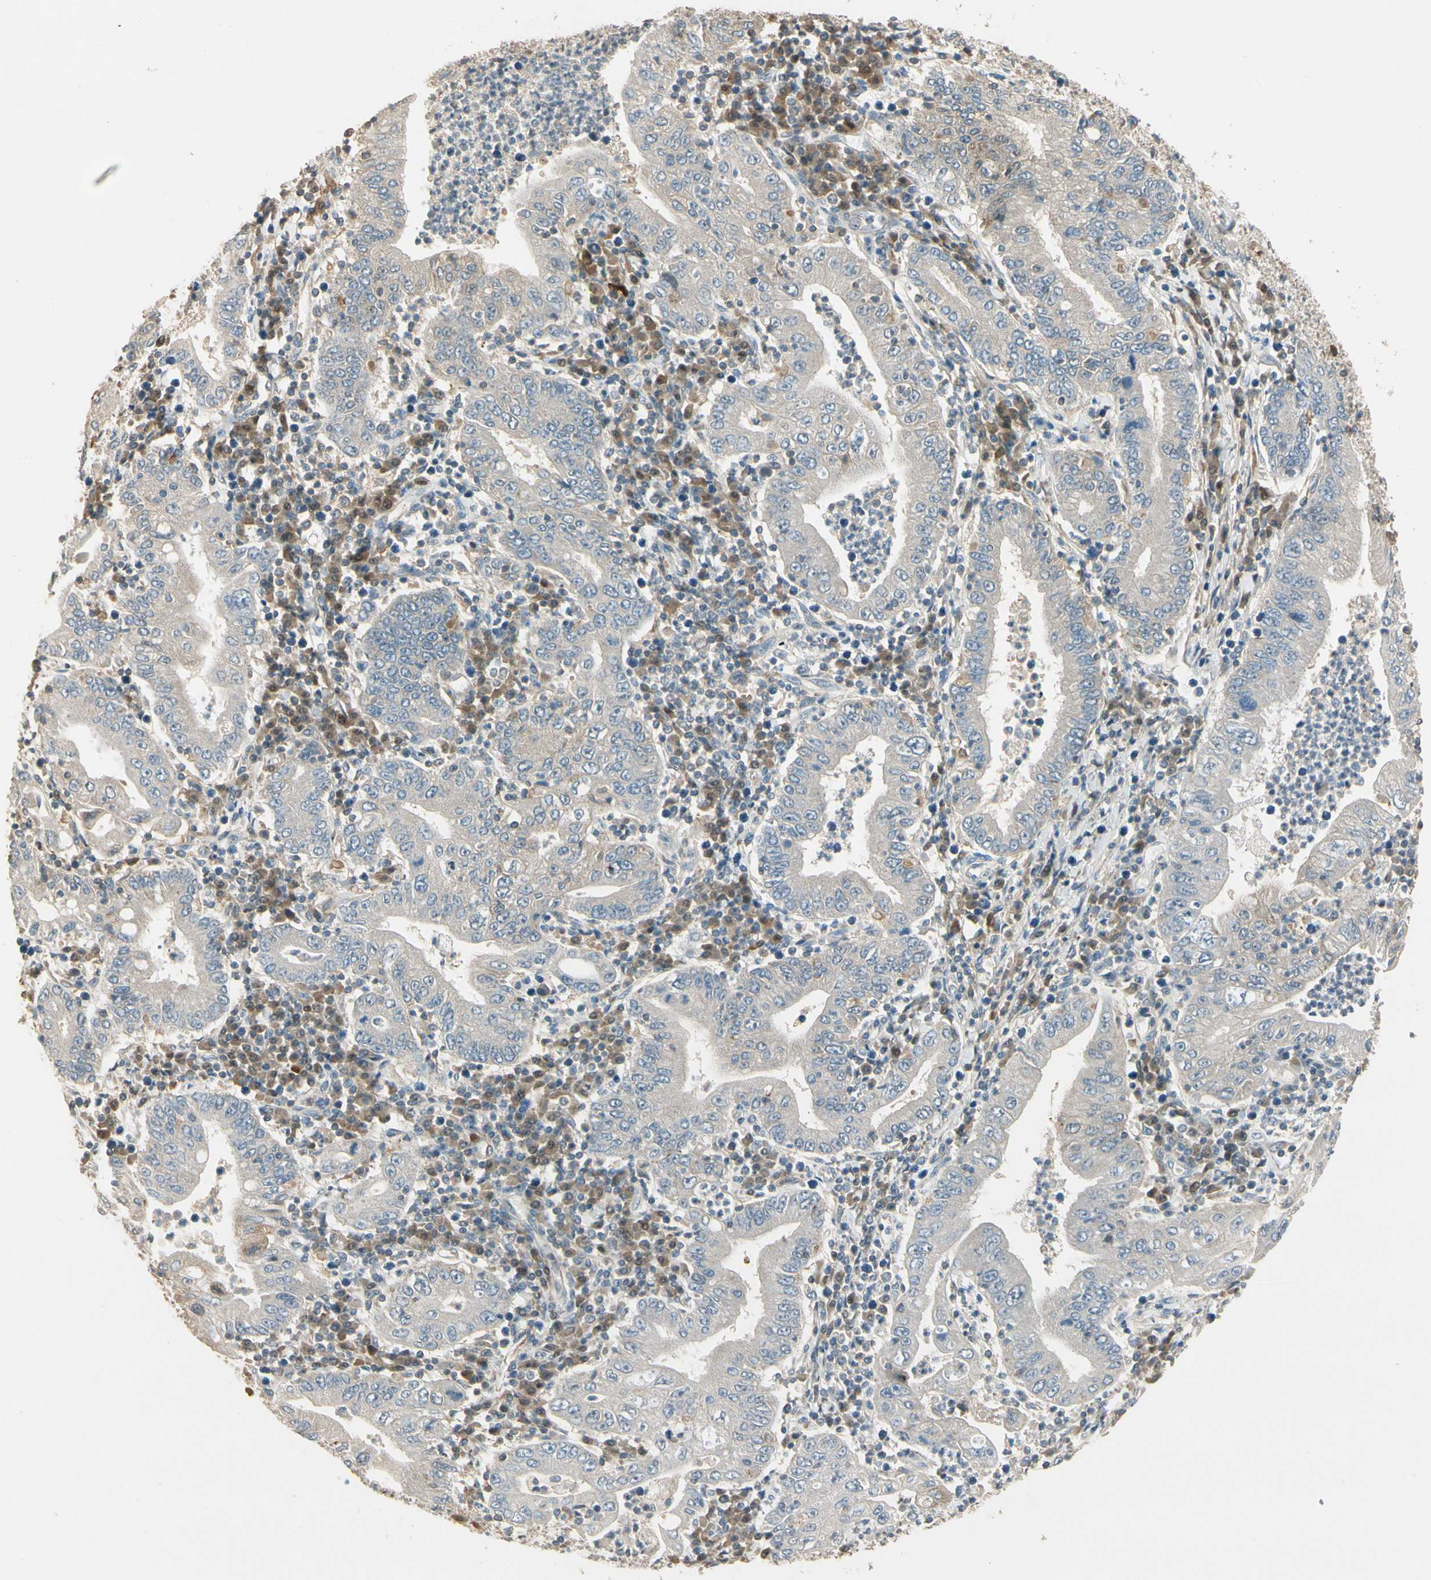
{"staining": {"intensity": "weak", "quantity": "<25%", "location": "cytoplasmic/membranous"}, "tissue": "stomach cancer", "cell_type": "Tumor cells", "image_type": "cancer", "snomed": [{"axis": "morphology", "description": "Normal tissue, NOS"}, {"axis": "morphology", "description": "Adenocarcinoma, NOS"}, {"axis": "topography", "description": "Esophagus"}, {"axis": "topography", "description": "Stomach, upper"}, {"axis": "topography", "description": "Peripheral nerve tissue"}], "caption": "There is no significant staining in tumor cells of stomach cancer (adenocarcinoma). Brightfield microscopy of IHC stained with DAB (brown) and hematoxylin (blue), captured at high magnification.", "gene": "PLXNA1", "patient": {"sex": "male", "age": 62}}